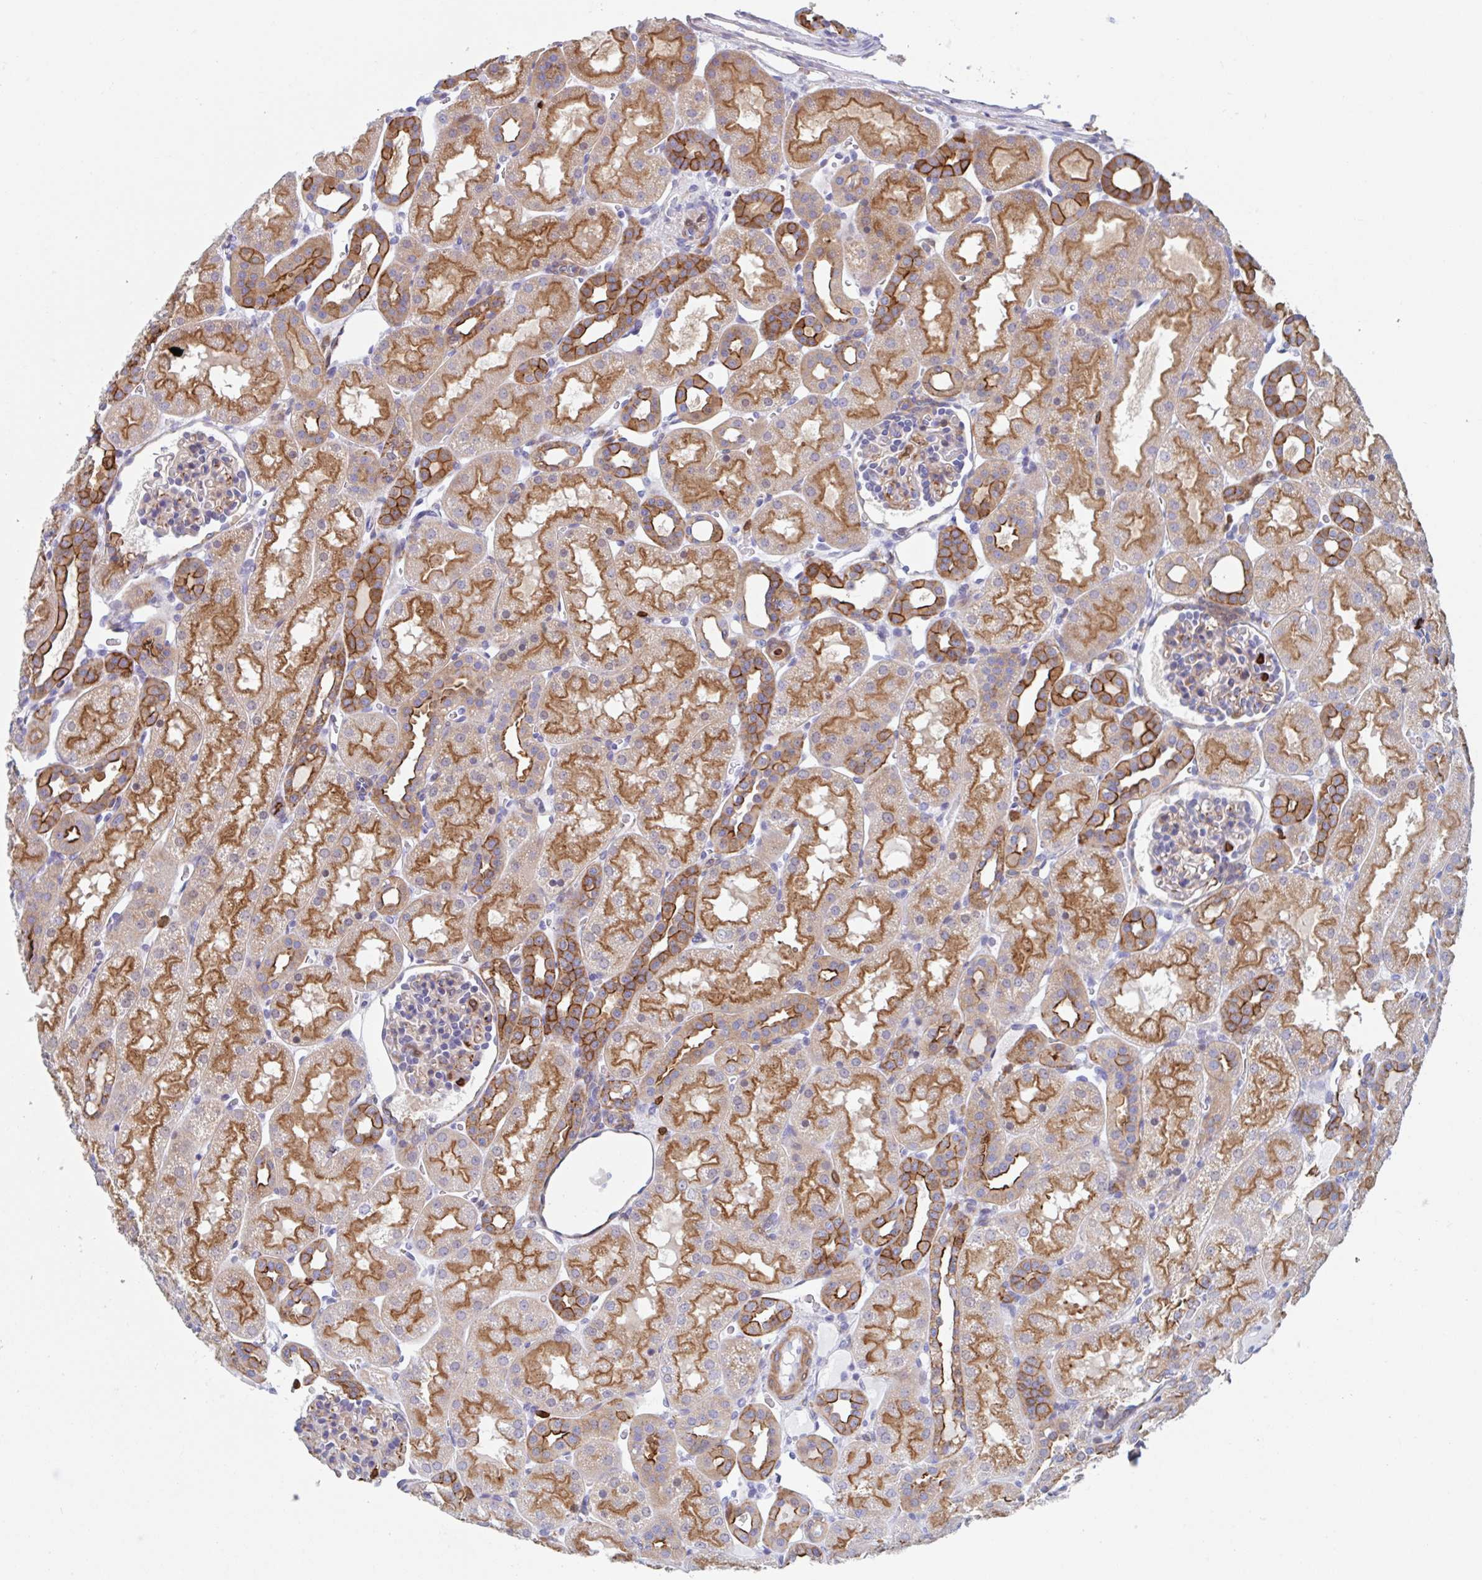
{"staining": {"intensity": "moderate", "quantity": "<25%", "location": "cytoplasmic/membranous"}, "tissue": "kidney", "cell_type": "Cells in glomeruli", "image_type": "normal", "snomed": [{"axis": "morphology", "description": "Normal tissue, NOS"}, {"axis": "topography", "description": "Kidney"}], "caption": "Brown immunohistochemical staining in unremarkable kidney displays moderate cytoplasmic/membranous positivity in about <25% of cells in glomeruli. (DAB (3,3'-diaminobenzidine) IHC, brown staining for protein, blue staining for nuclei).", "gene": "EFHD1", "patient": {"sex": "male", "age": 2}}